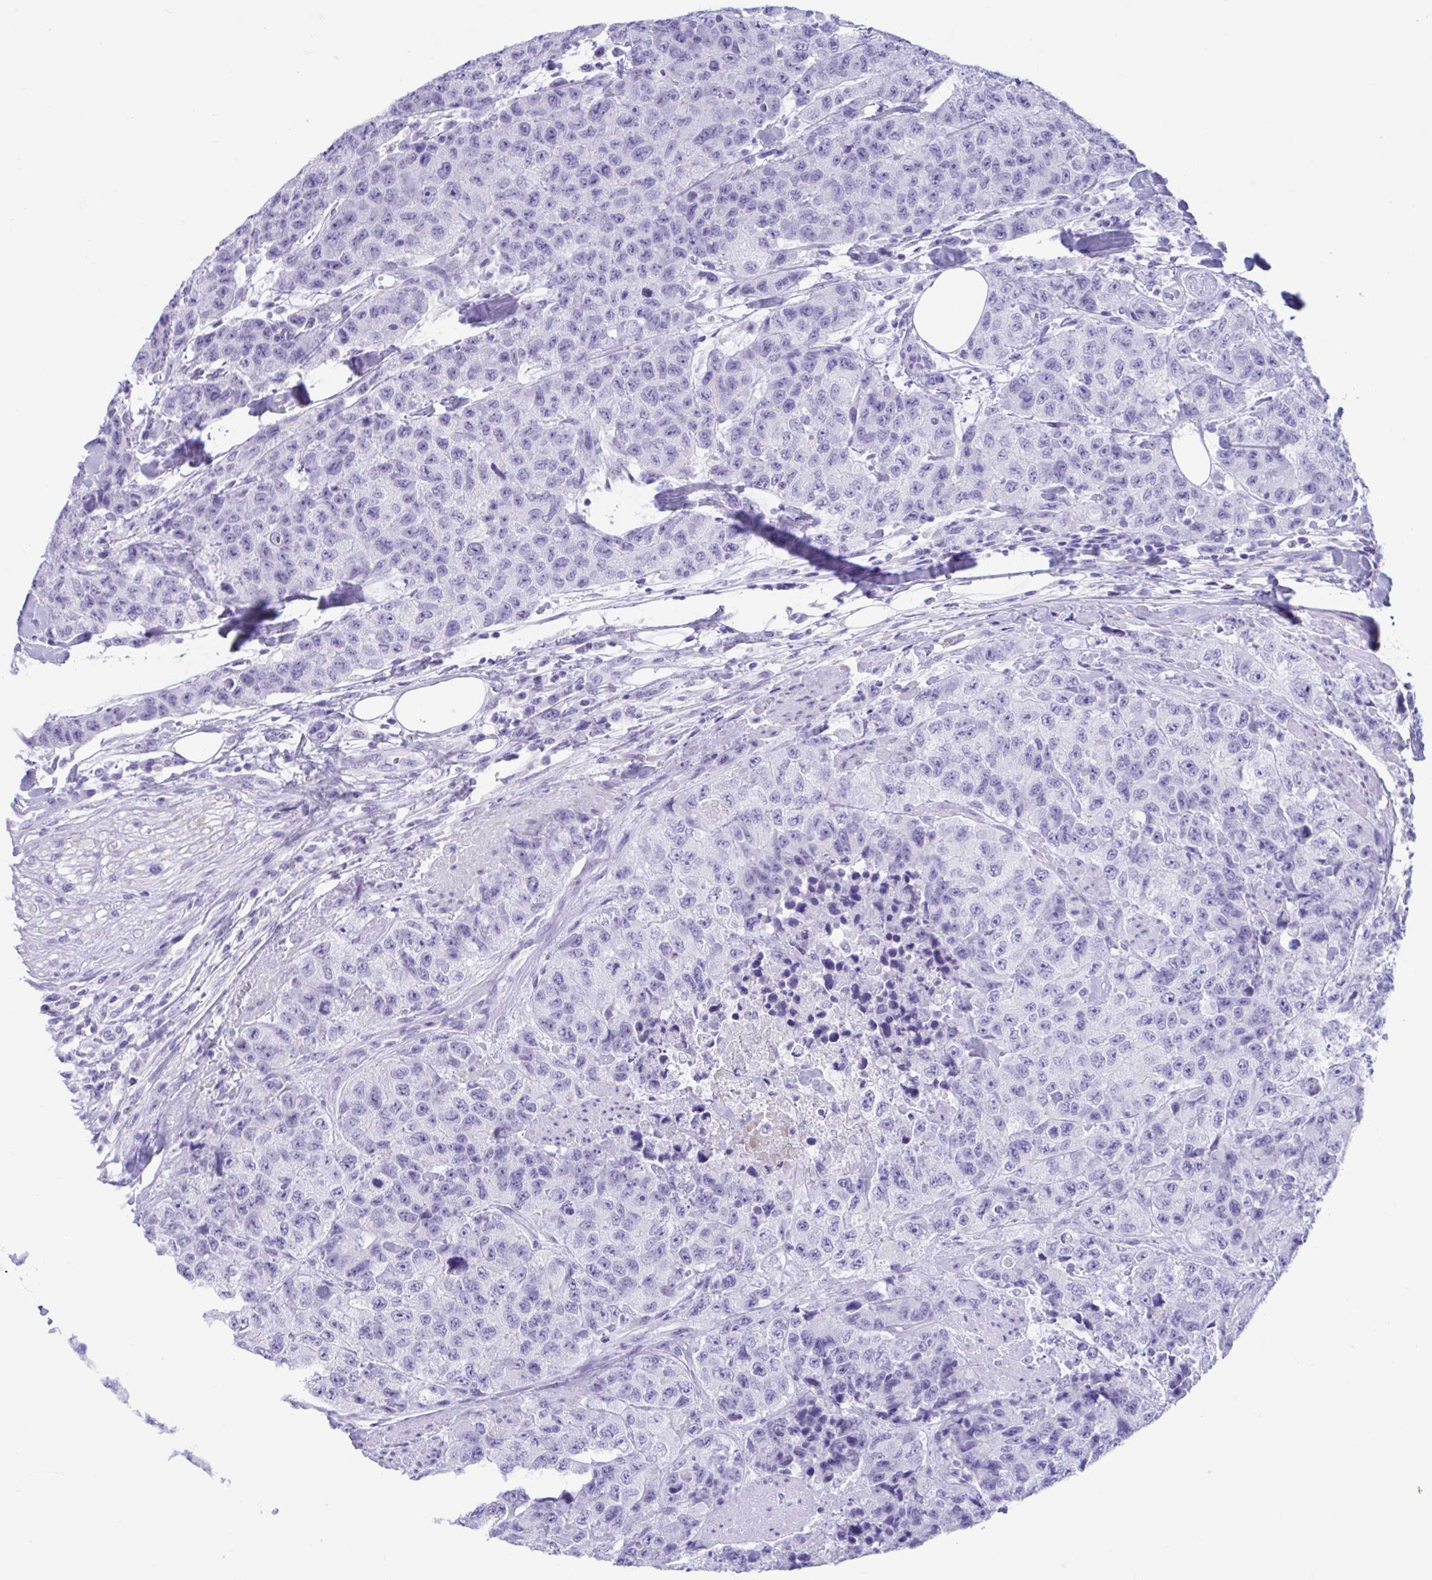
{"staining": {"intensity": "negative", "quantity": "none", "location": "none"}, "tissue": "urothelial cancer", "cell_type": "Tumor cells", "image_type": "cancer", "snomed": [{"axis": "morphology", "description": "Urothelial carcinoma, High grade"}, {"axis": "topography", "description": "Urinary bladder"}], "caption": "The image demonstrates no significant staining in tumor cells of urothelial cancer. (IHC, brightfield microscopy, high magnification).", "gene": "TMEM35A", "patient": {"sex": "female", "age": 78}}